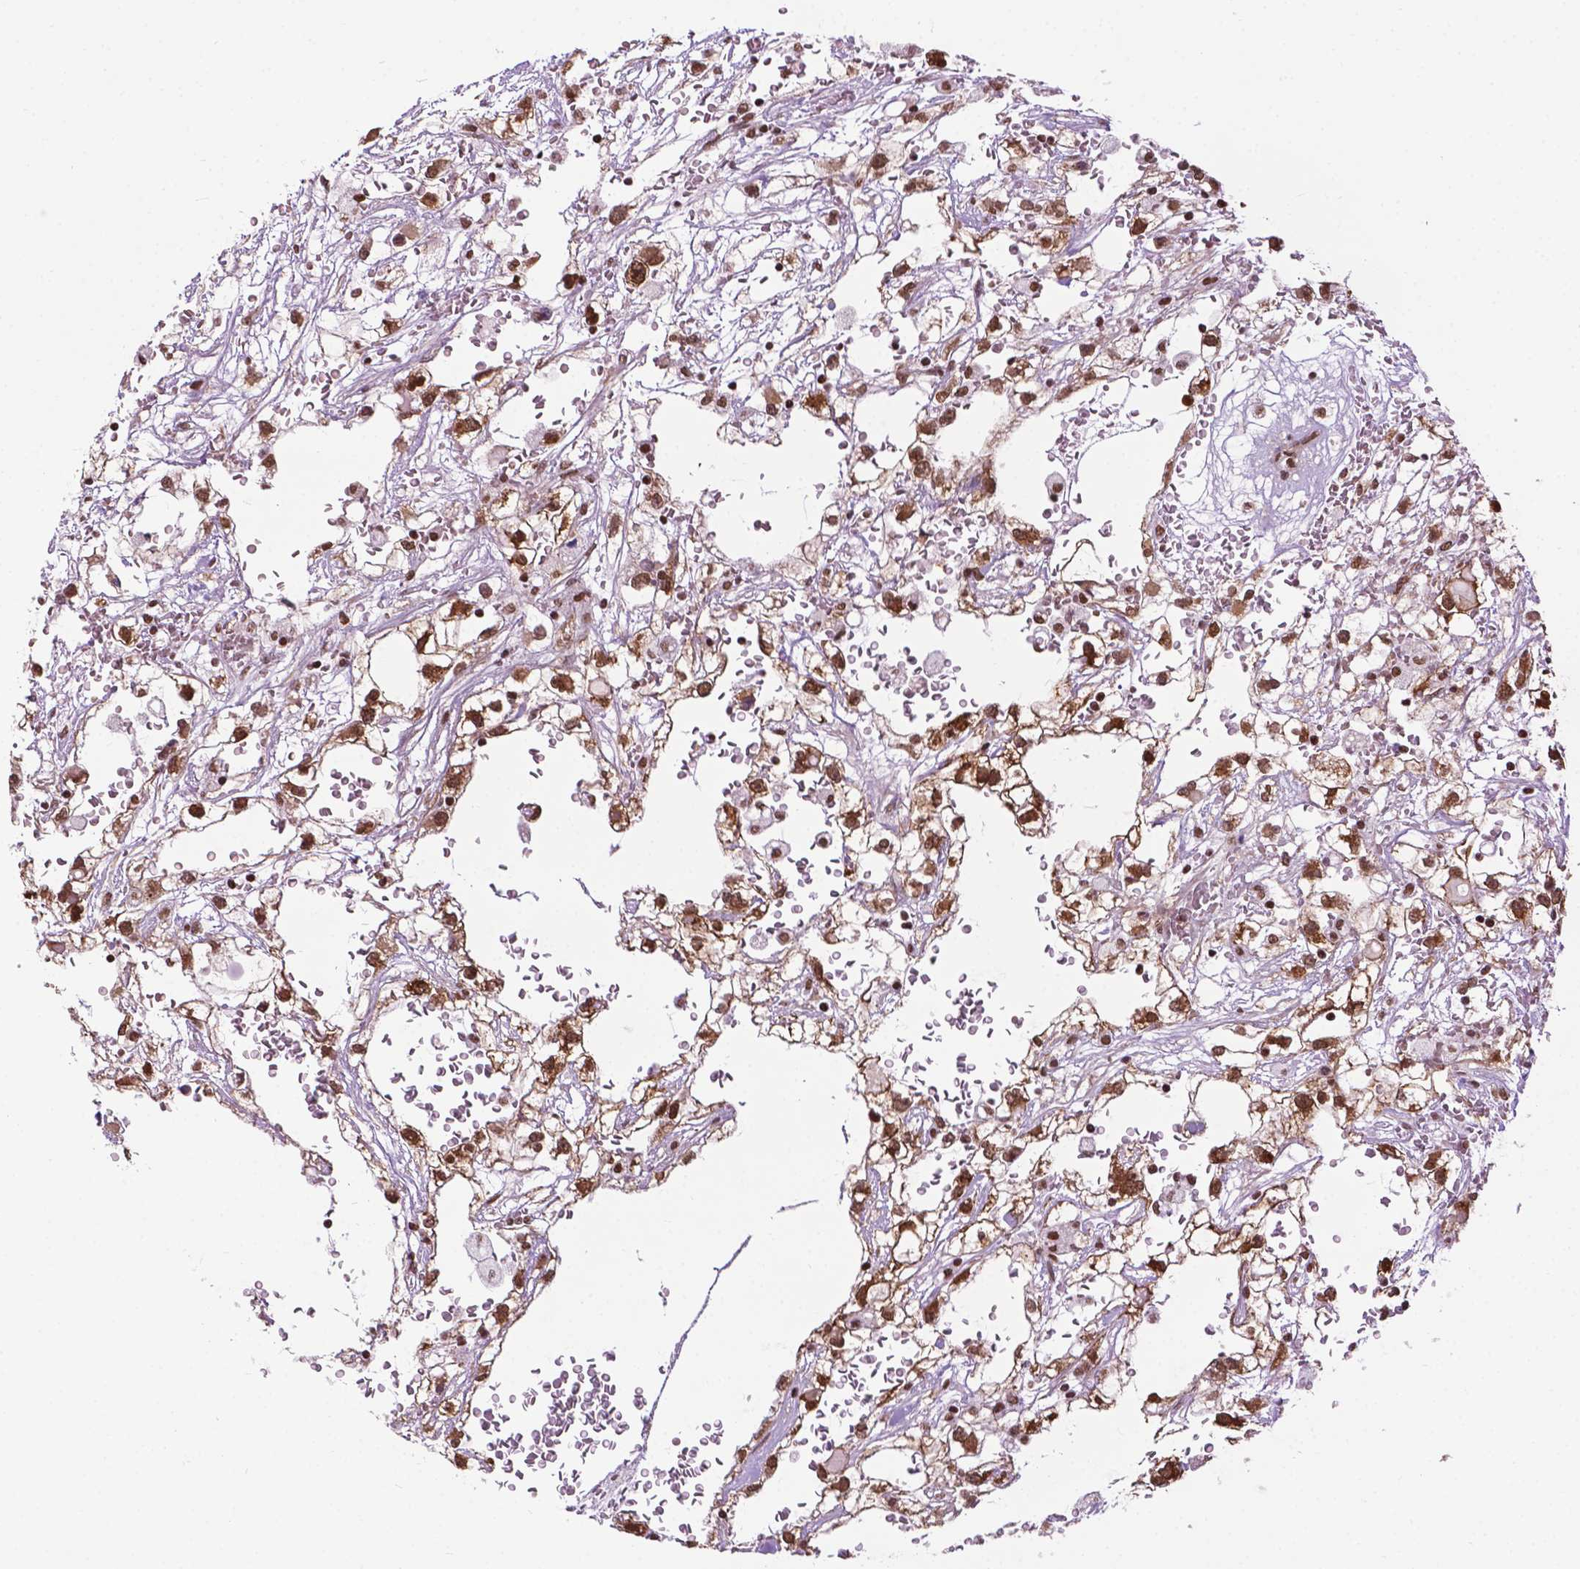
{"staining": {"intensity": "moderate", "quantity": ">75%", "location": "nuclear"}, "tissue": "renal cancer", "cell_type": "Tumor cells", "image_type": "cancer", "snomed": [{"axis": "morphology", "description": "Adenocarcinoma, NOS"}, {"axis": "topography", "description": "Kidney"}], "caption": "Tumor cells exhibit medium levels of moderate nuclear expression in approximately >75% of cells in human renal cancer.", "gene": "COL23A1", "patient": {"sex": "male", "age": 59}}